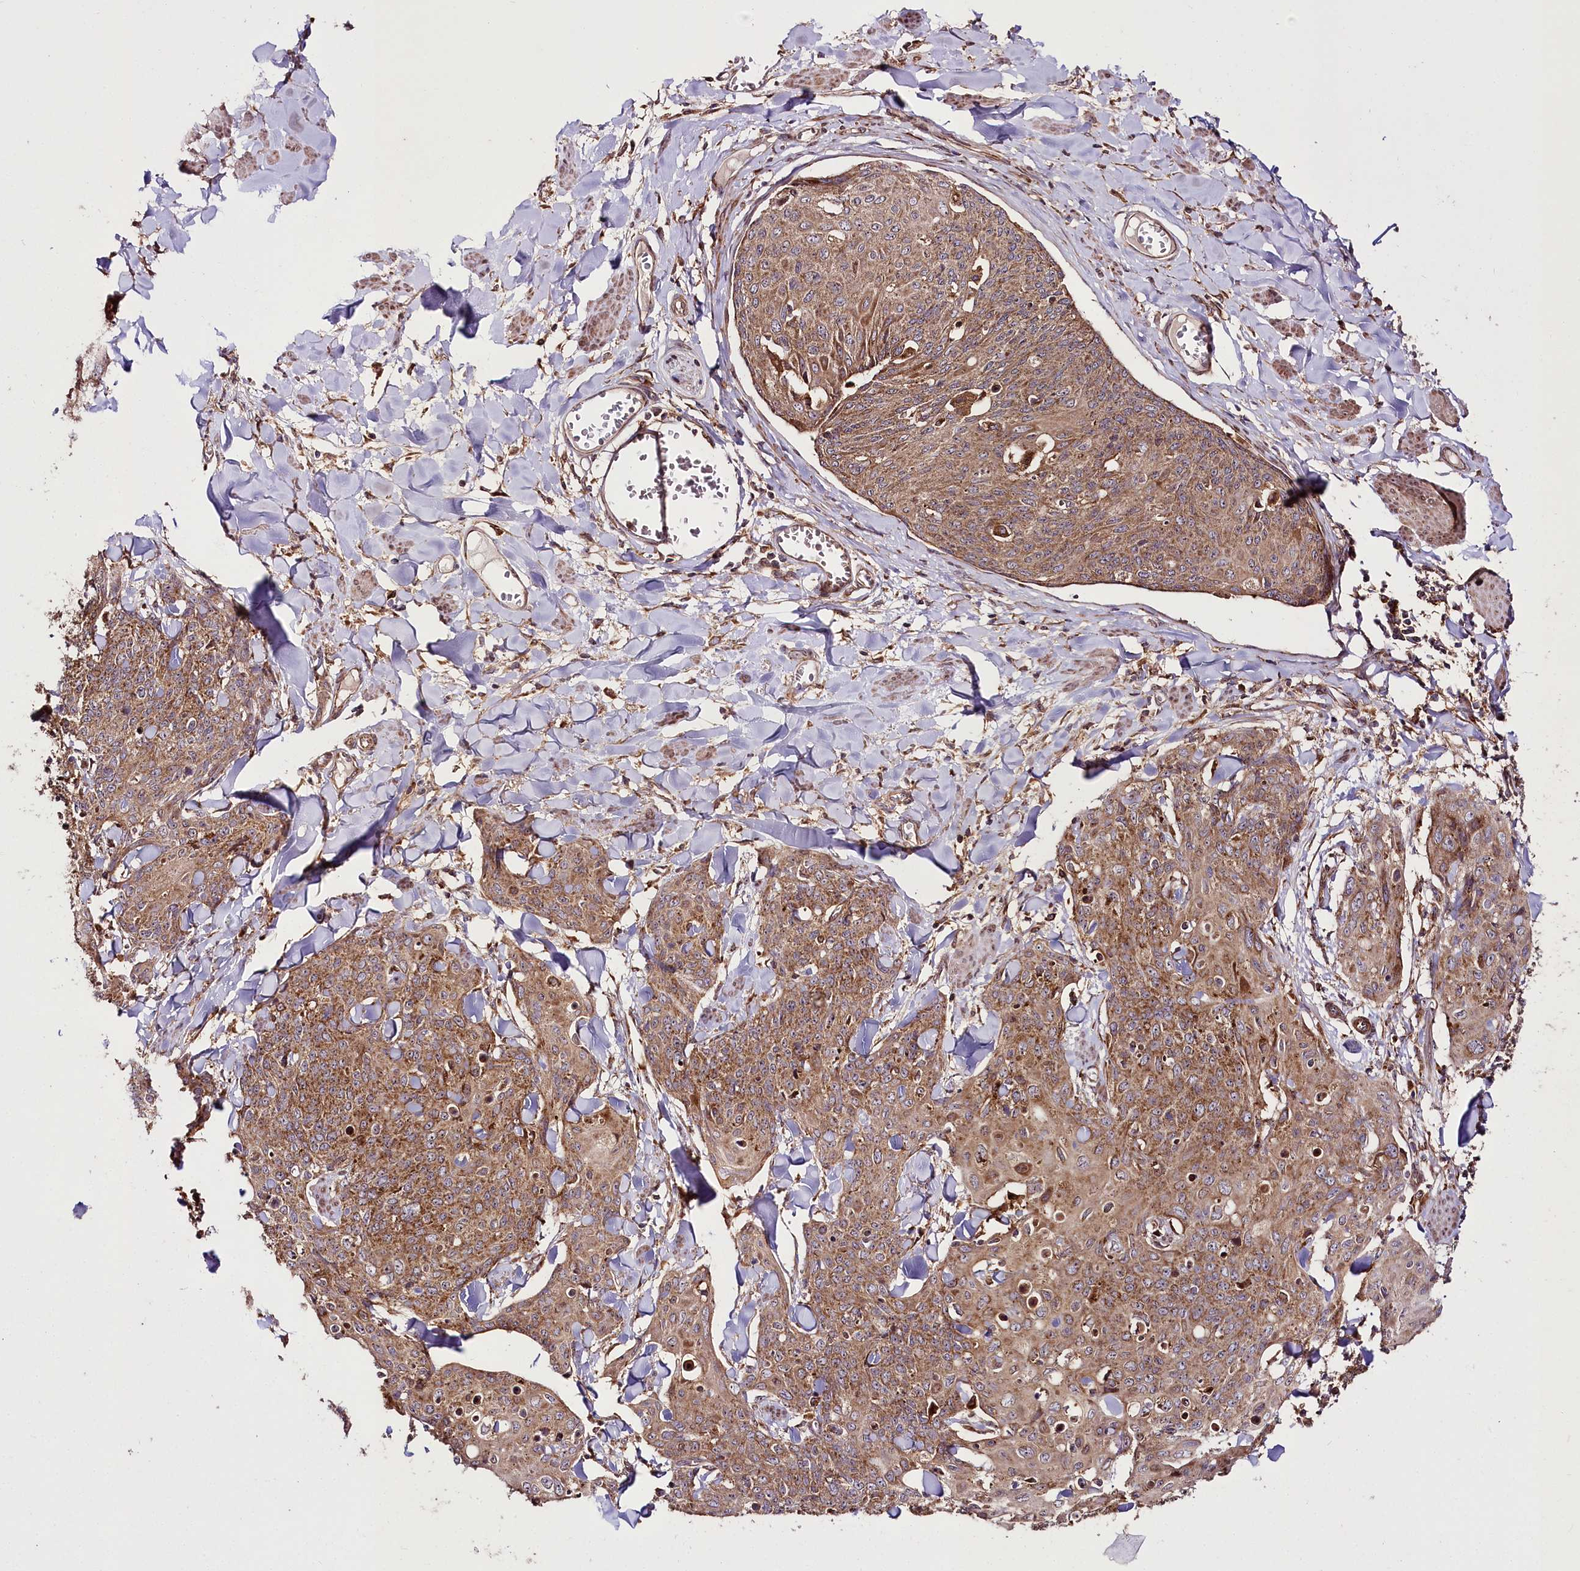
{"staining": {"intensity": "moderate", "quantity": ">75%", "location": "cytoplasmic/membranous"}, "tissue": "skin cancer", "cell_type": "Tumor cells", "image_type": "cancer", "snomed": [{"axis": "morphology", "description": "Squamous cell carcinoma, NOS"}, {"axis": "topography", "description": "Skin"}, {"axis": "topography", "description": "Vulva"}], "caption": "Skin cancer stained with a brown dye reveals moderate cytoplasmic/membranous positive expression in approximately >75% of tumor cells.", "gene": "RAB7A", "patient": {"sex": "female", "age": 85}}